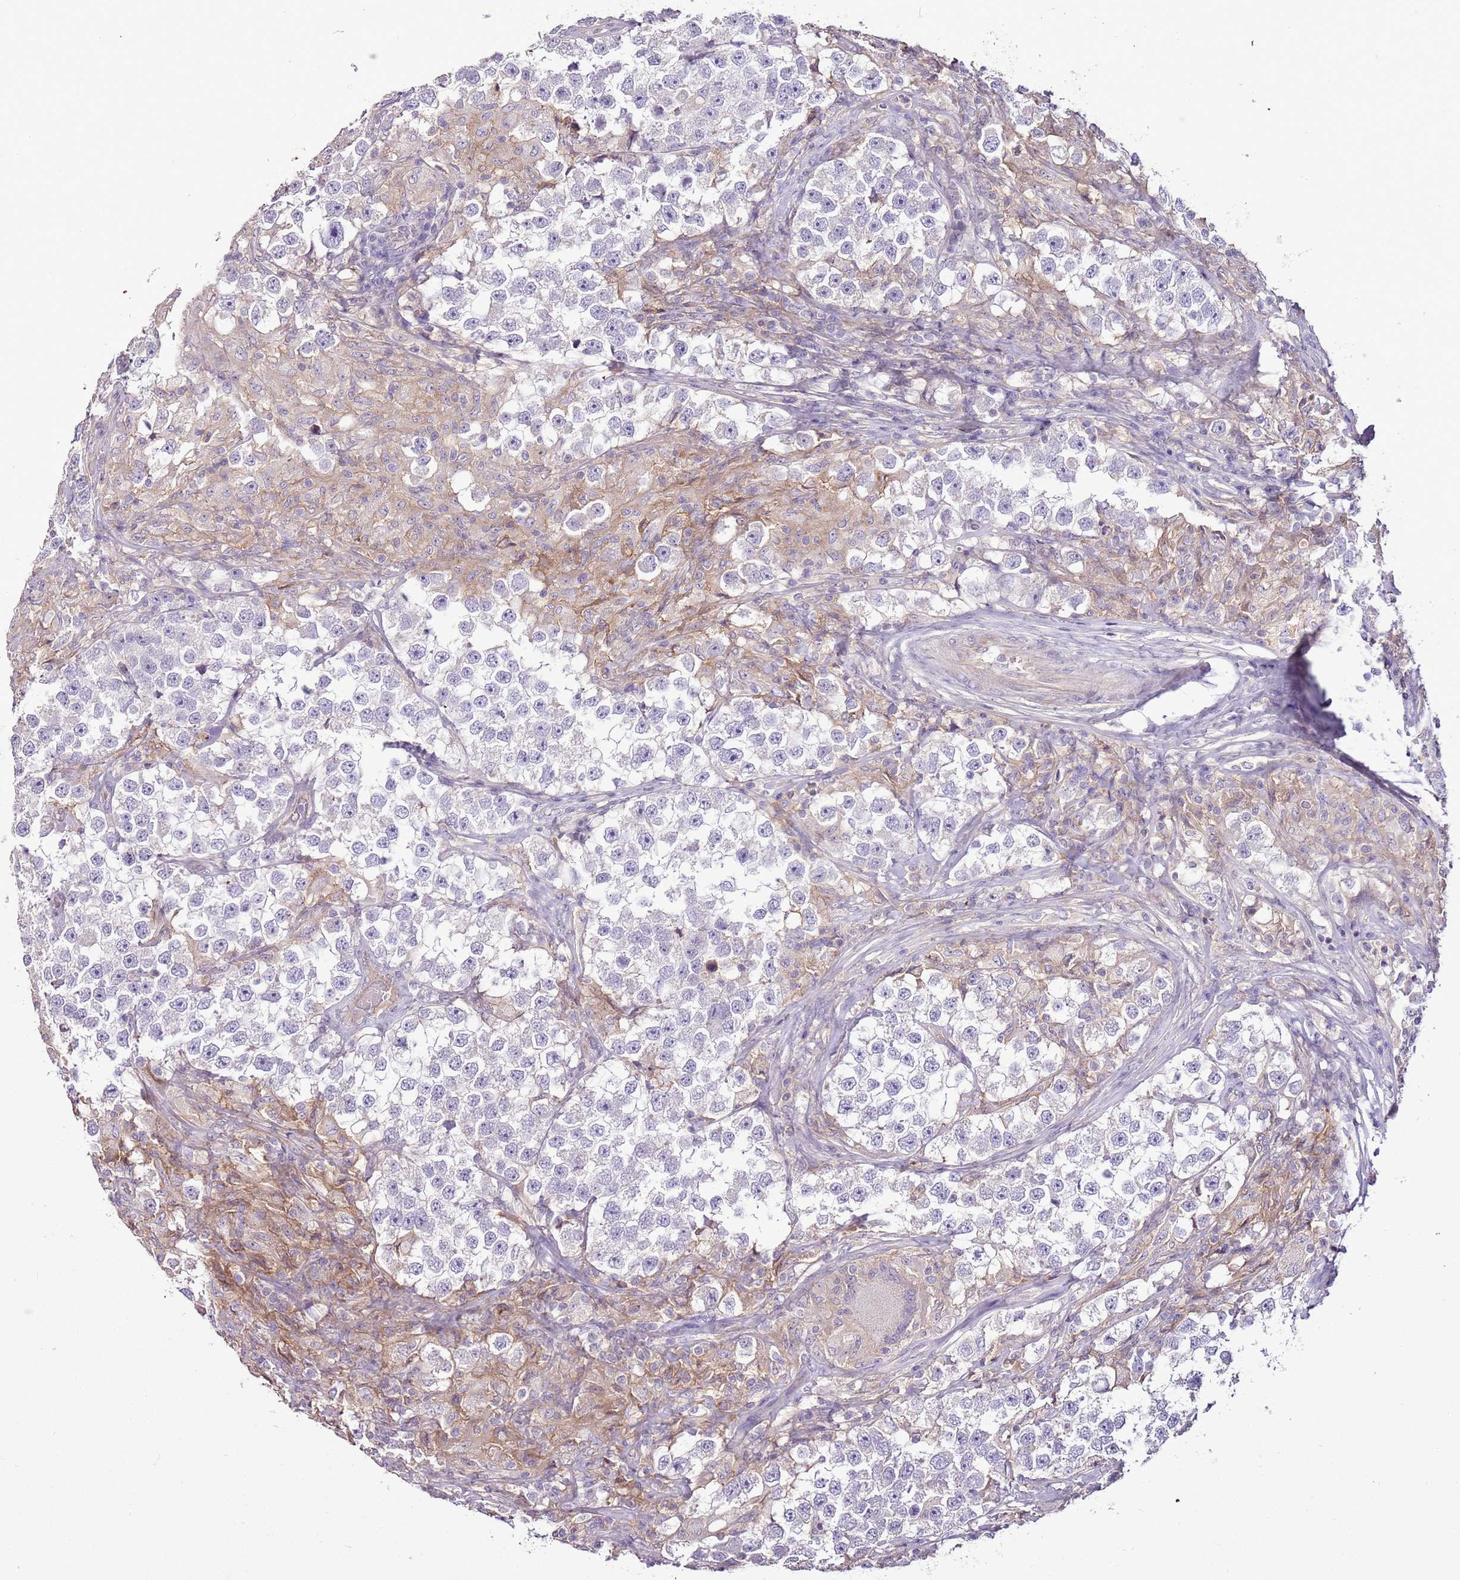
{"staining": {"intensity": "negative", "quantity": "none", "location": "none"}, "tissue": "testis cancer", "cell_type": "Tumor cells", "image_type": "cancer", "snomed": [{"axis": "morphology", "description": "Seminoma, NOS"}, {"axis": "topography", "description": "Testis"}], "caption": "Immunohistochemical staining of human testis cancer (seminoma) demonstrates no significant staining in tumor cells.", "gene": "CMKLR1", "patient": {"sex": "male", "age": 46}}